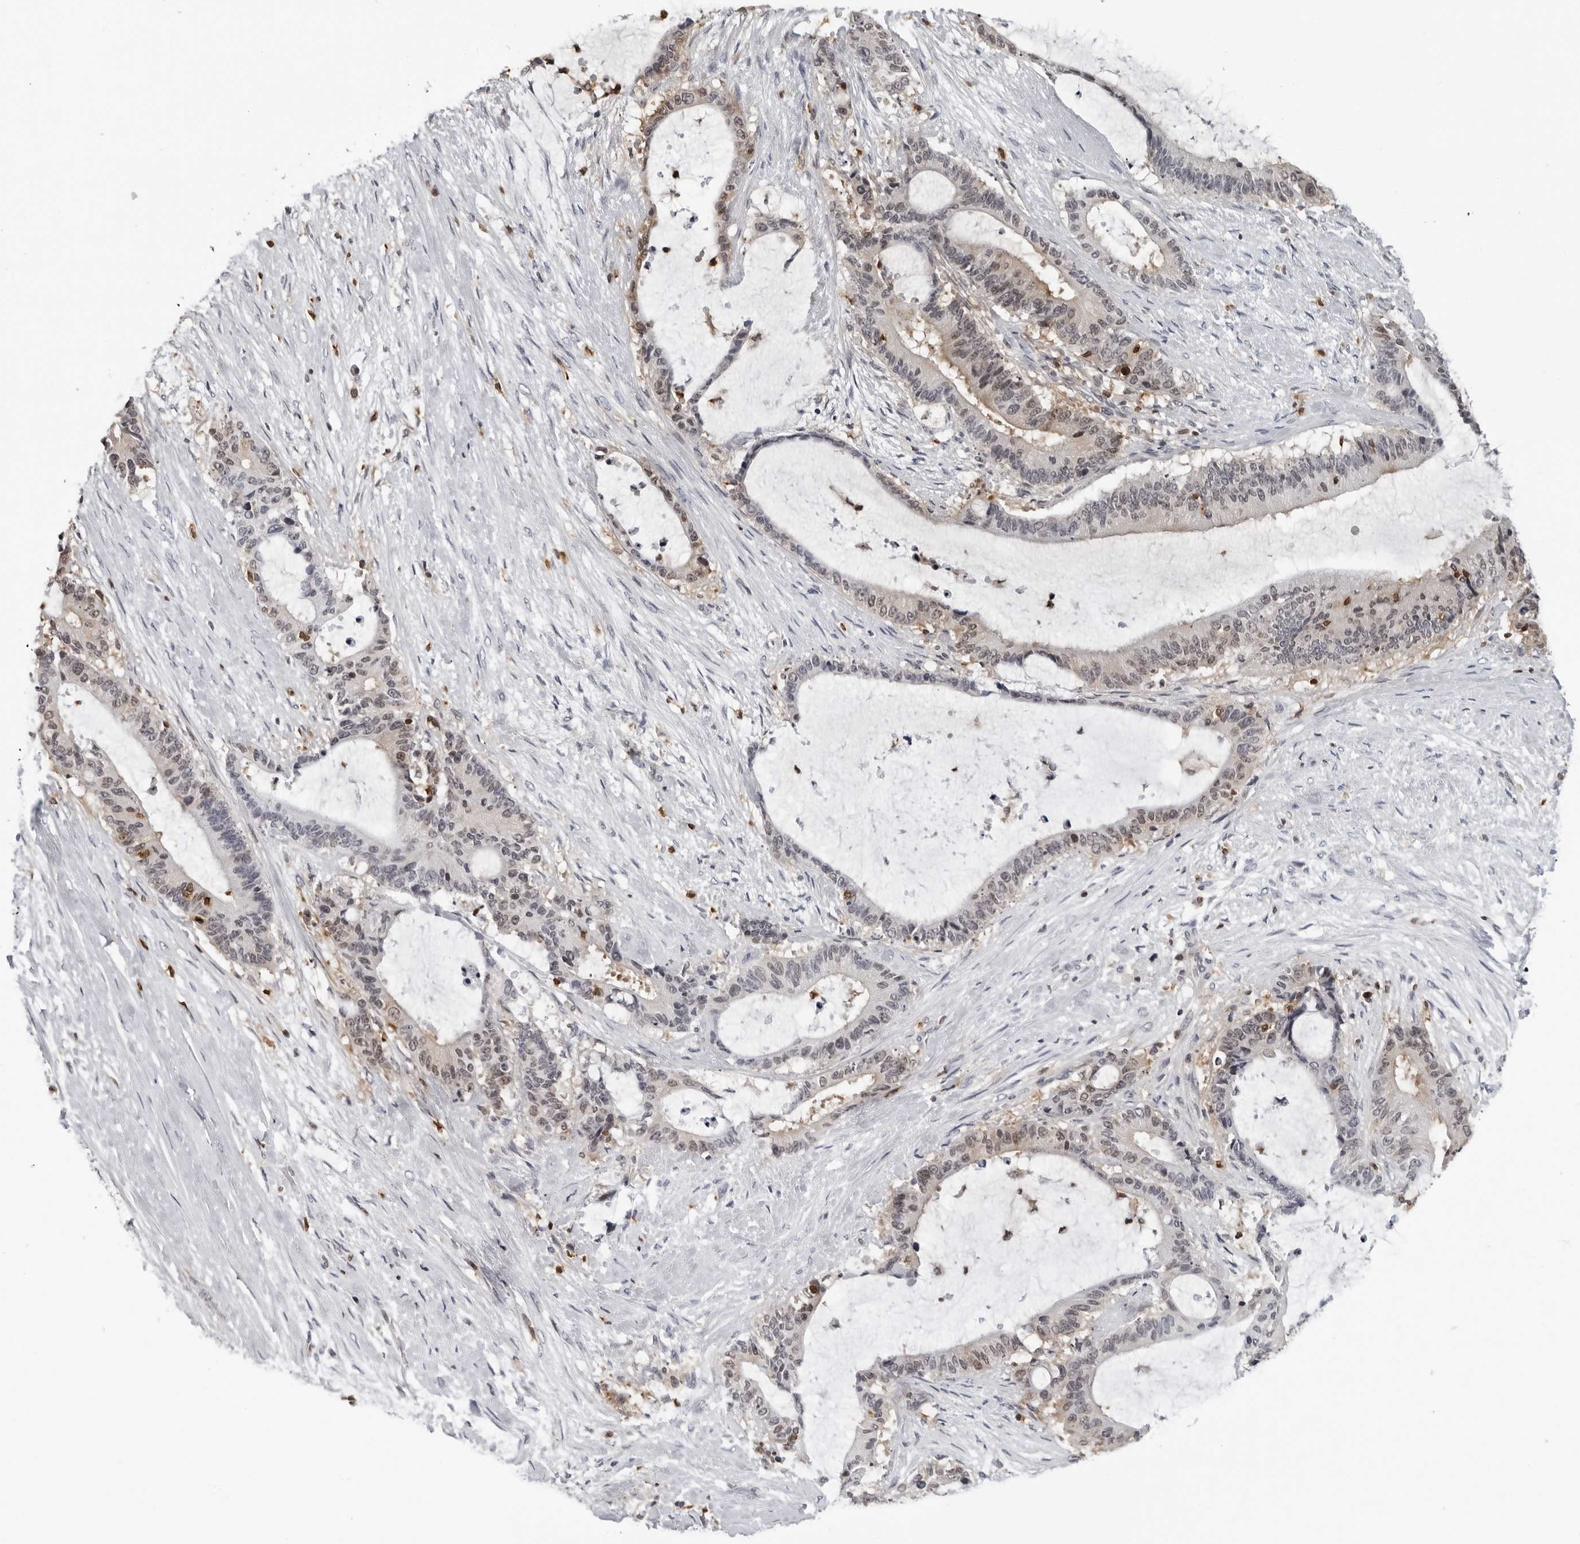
{"staining": {"intensity": "weak", "quantity": "25%-75%", "location": "cytoplasmic/membranous,nuclear"}, "tissue": "liver cancer", "cell_type": "Tumor cells", "image_type": "cancer", "snomed": [{"axis": "morphology", "description": "Normal tissue, NOS"}, {"axis": "morphology", "description": "Cholangiocarcinoma"}, {"axis": "topography", "description": "Liver"}, {"axis": "topography", "description": "Peripheral nerve tissue"}], "caption": "Liver cholangiocarcinoma stained with immunohistochemistry exhibits weak cytoplasmic/membranous and nuclear staining in about 25%-75% of tumor cells.", "gene": "HSPH1", "patient": {"sex": "female", "age": 73}}